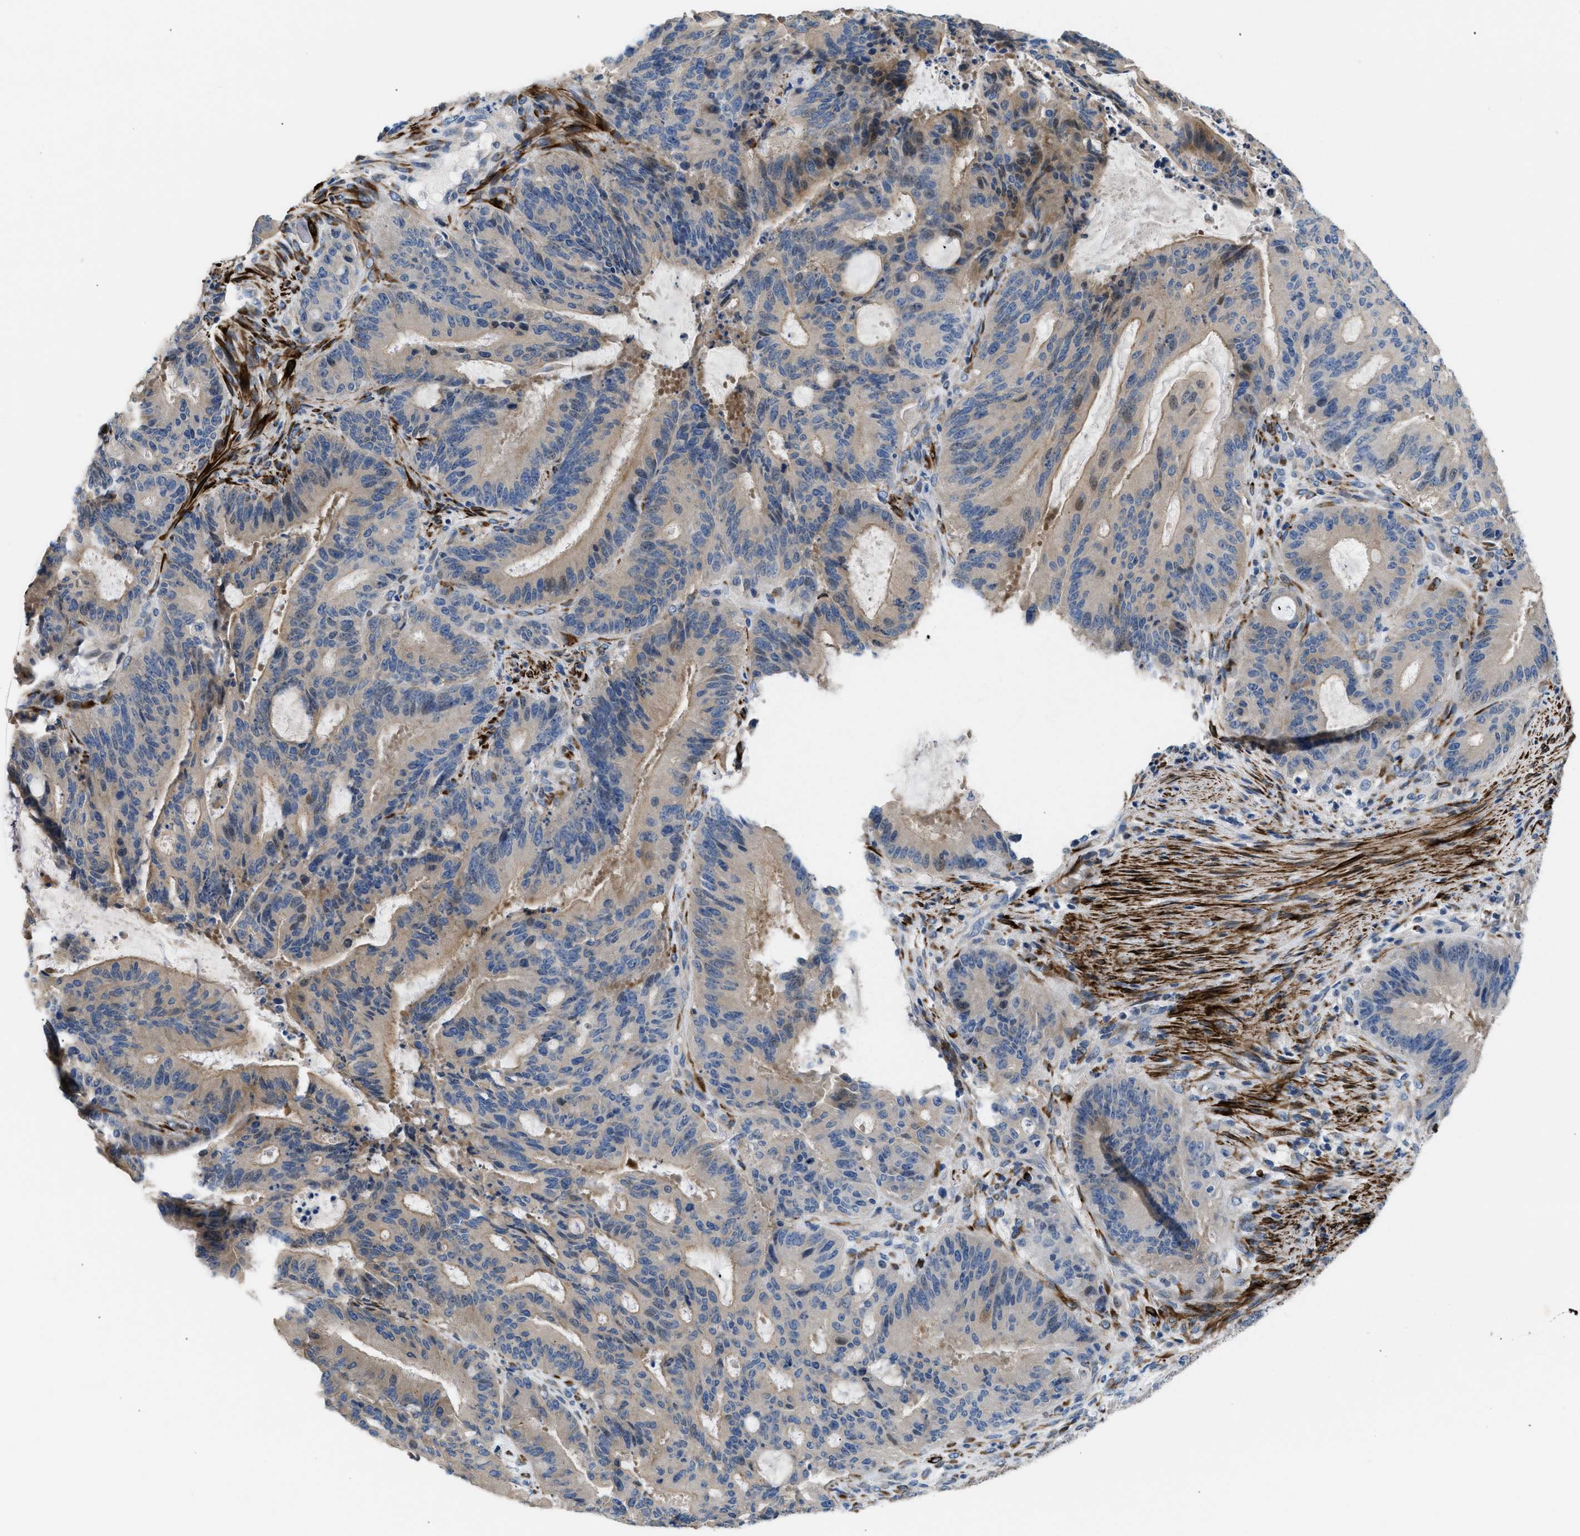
{"staining": {"intensity": "weak", "quantity": ">75%", "location": "cytoplasmic/membranous"}, "tissue": "liver cancer", "cell_type": "Tumor cells", "image_type": "cancer", "snomed": [{"axis": "morphology", "description": "Normal tissue, NOS"}, {"axis": "morphology", "description": "Cholangiocarcinoma"}, {"axis": "topography", "description": "Liver"}, {"axis": "topography", "description": "Peripheral nerve tissue"}], "caption": "Immunohistochemistry (IHC) of liver cancer demonstrates low levels of weak cytoplasmic/membranous expression in approximately >75% of tumor cells. (brown staining indicates protein expression, while blue staining denotes nuclei).", "gene": "ICA1", "patient": {"sex": "female", "age": 73}}